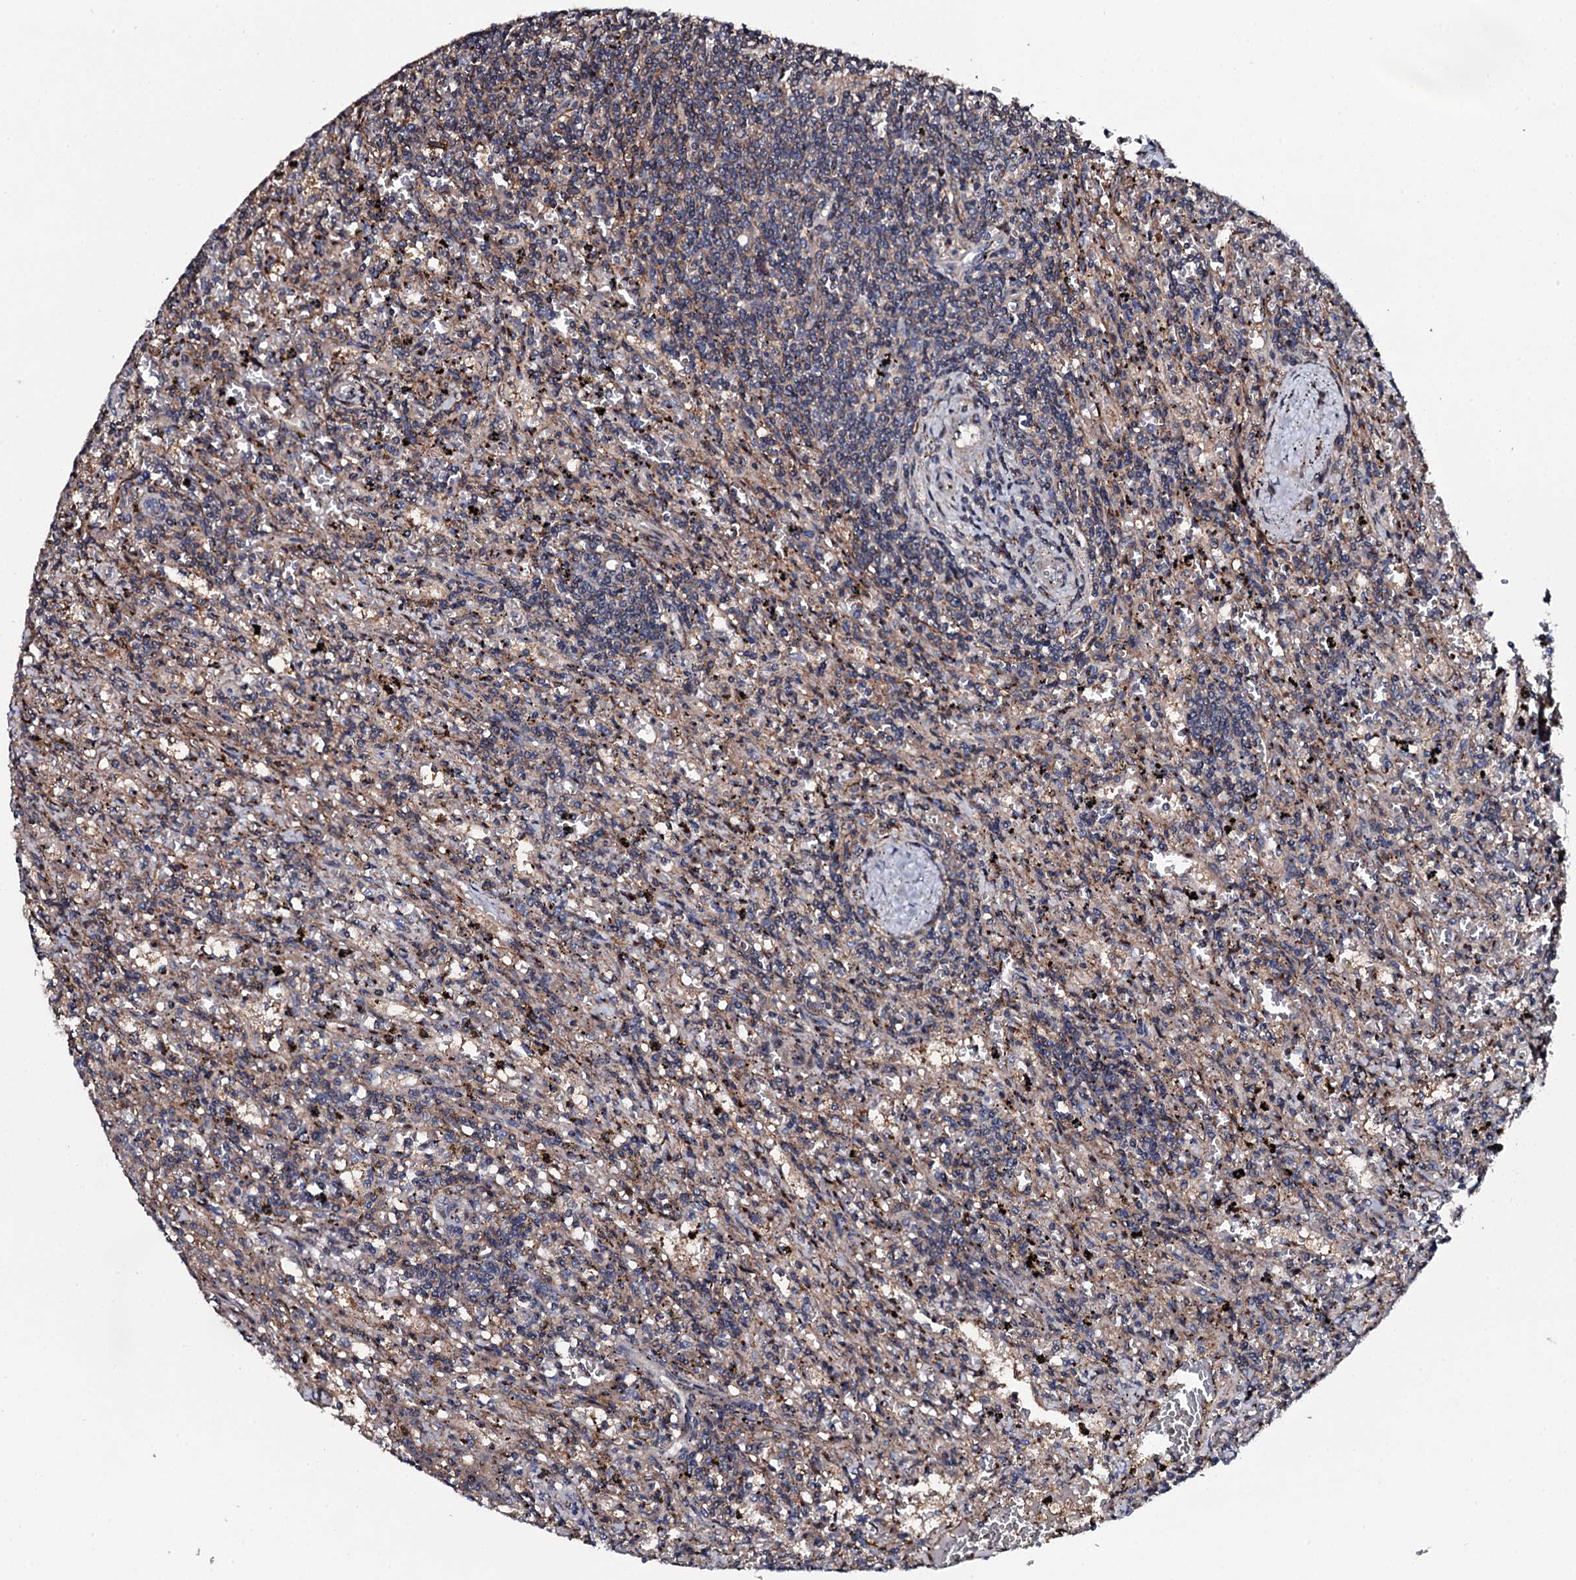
{"staining": {"intensity": "negative", "quantity": "none", "location": "none"}, "tissue": "lymphoma", "cell_type": "Tumor cells", "image_type": "cancer", "snomed": [{"axis": "morphology", "description": "Malignant lymphoma, non-Hodgkin's type, Low grade"}, {"axis": "topography", "description": "Spleen"}], "caption": "High power microscopy micrograph of an immunohistochemistry image of low-grade malignant lymphoma, non-Hodgkin's type, revealing no significant expression in tumor cells.", "gene": "PLET1", "patient": {"sex": "male", "age": 76}}